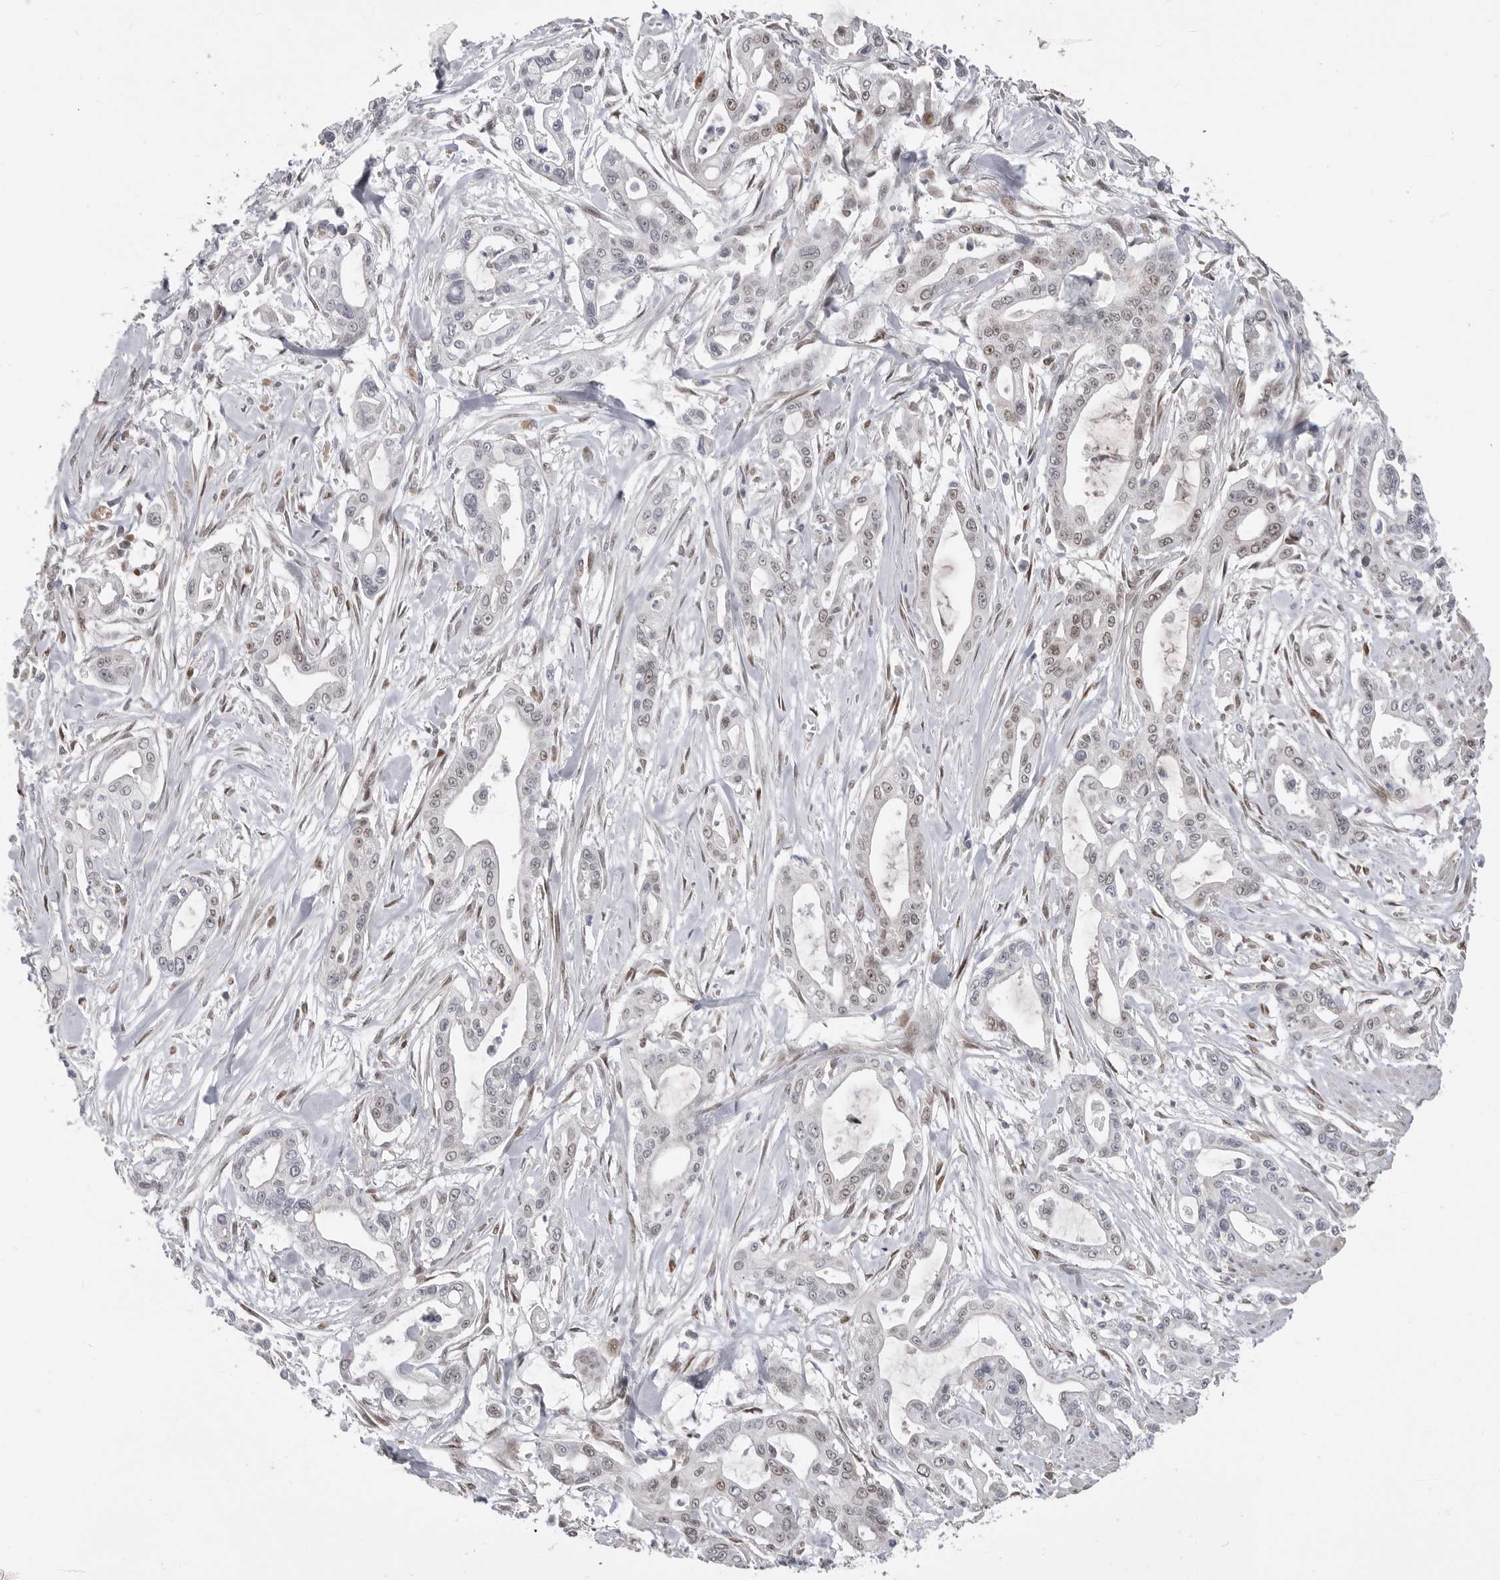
{"staining": {"intensity": "weak", "quantity": "25%-75%", "location": "nuclear"}, "tissue": "pancreatic cancer", "cell_type": "Tumor cells", "image_type": "cancer", "snomed": [{"axis": "morphology", "description": "Adenocarcinoma, NOS"}, {"axis": "topography", "description": "Pancreas"}], "caption": "This is a micrograph of immunohistochemistry (IHC) staining of pancreatic adenocarcinoma, which shows weak staining in the nuclear of tumor cells.", "gene": "SMARCC1", "patient": {"sex": "male", "age": 68}}